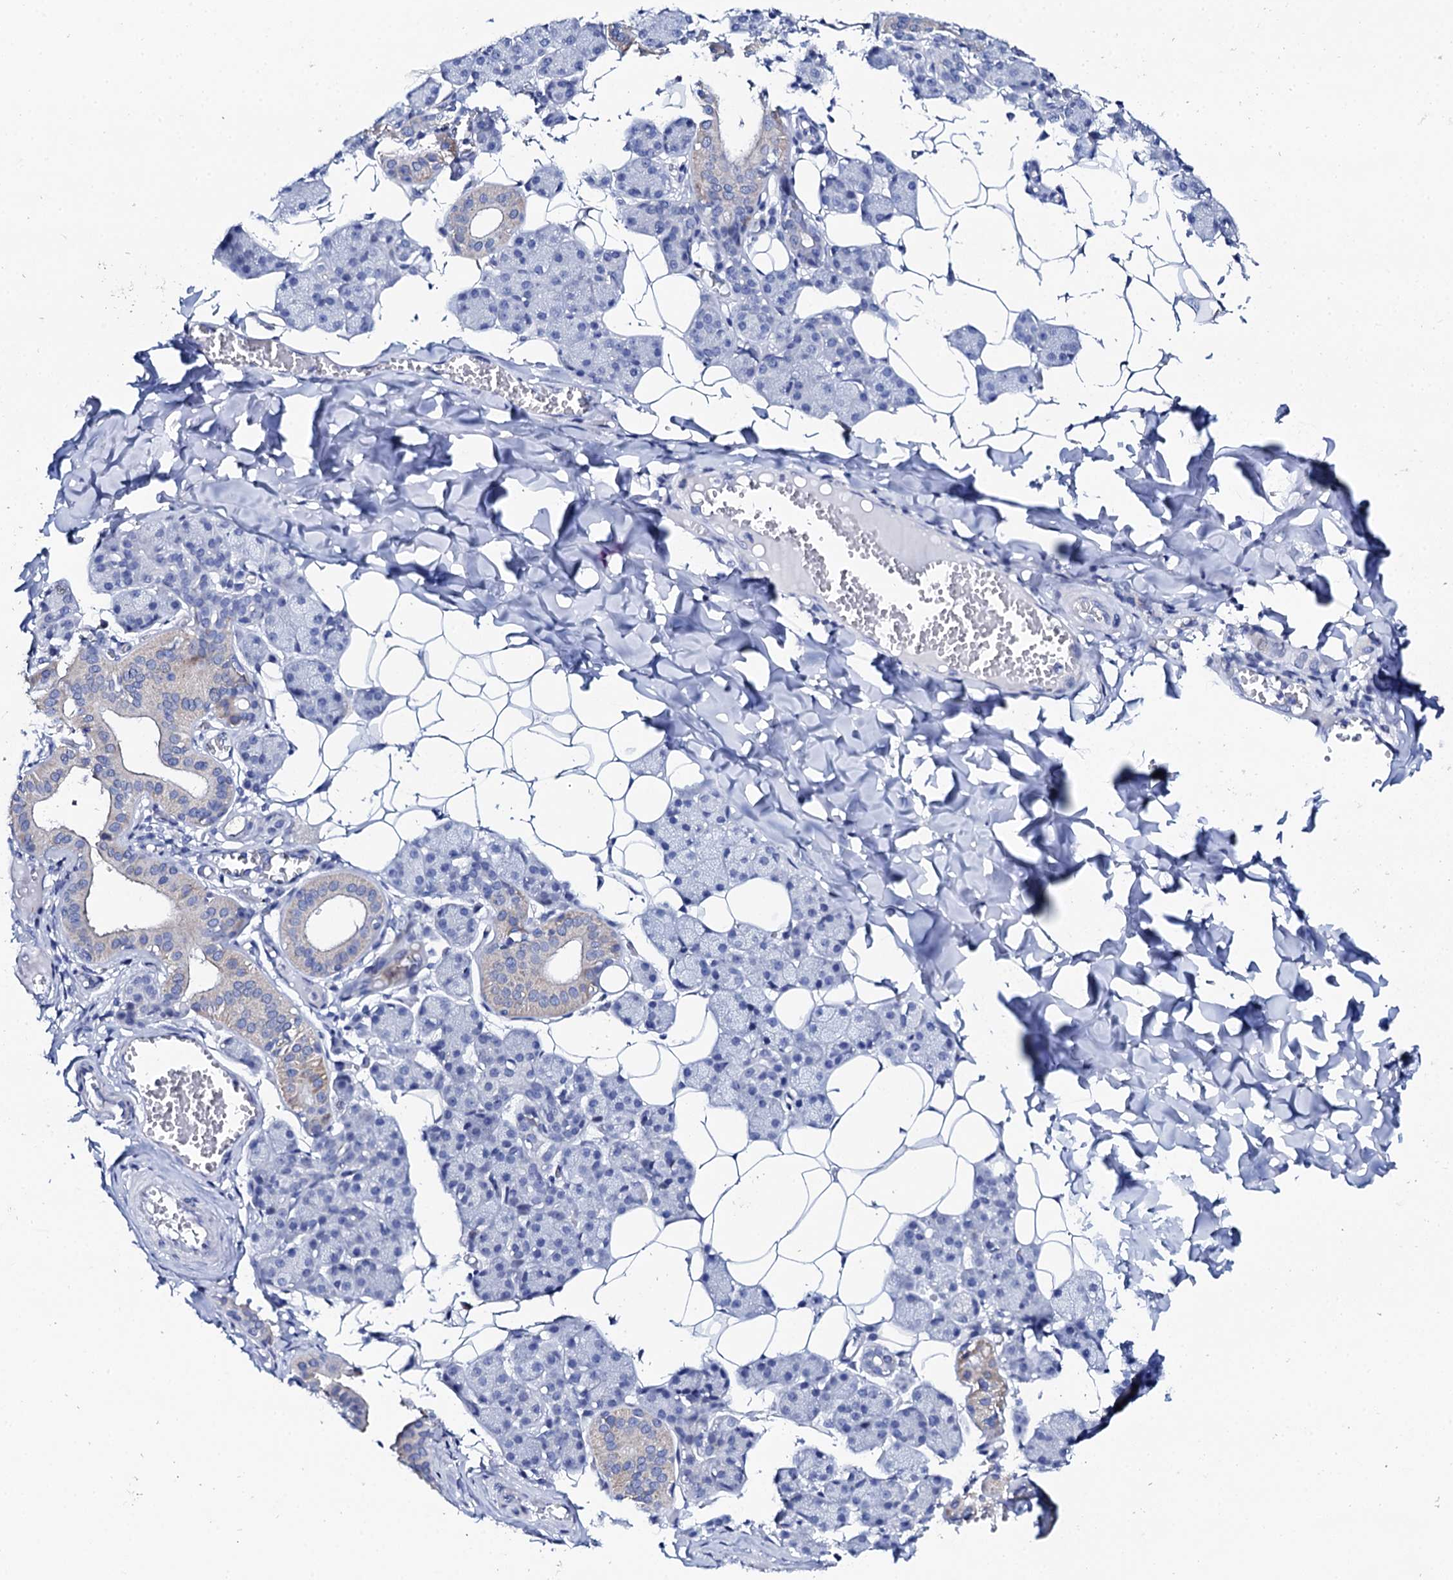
{"staining": {"intensity": "weak", "quantity": "<25%", "location": "cytoplasmic/membranous"}, "tissue": "salivary gland", "cell_type": "Glandular cells", "image_type": "normal", "snomed": [{"axis": "morphology", "description": "Normal tissue, NOS"}, {"axis": "topography", "description": "Salivary gland"}], "caption": "High magnification brightfield microscopy of normal salivary gland stained with DAB (brown) and counterstained with hematoxylin (blue): glandular cells show no significant positivity. (DAB (3,3'-diaminobenzidine) immunohistochemistry with hematoxylin counter stain).", "gene": "NUDT13", "patient": {"sex": "female", "age": 33}}